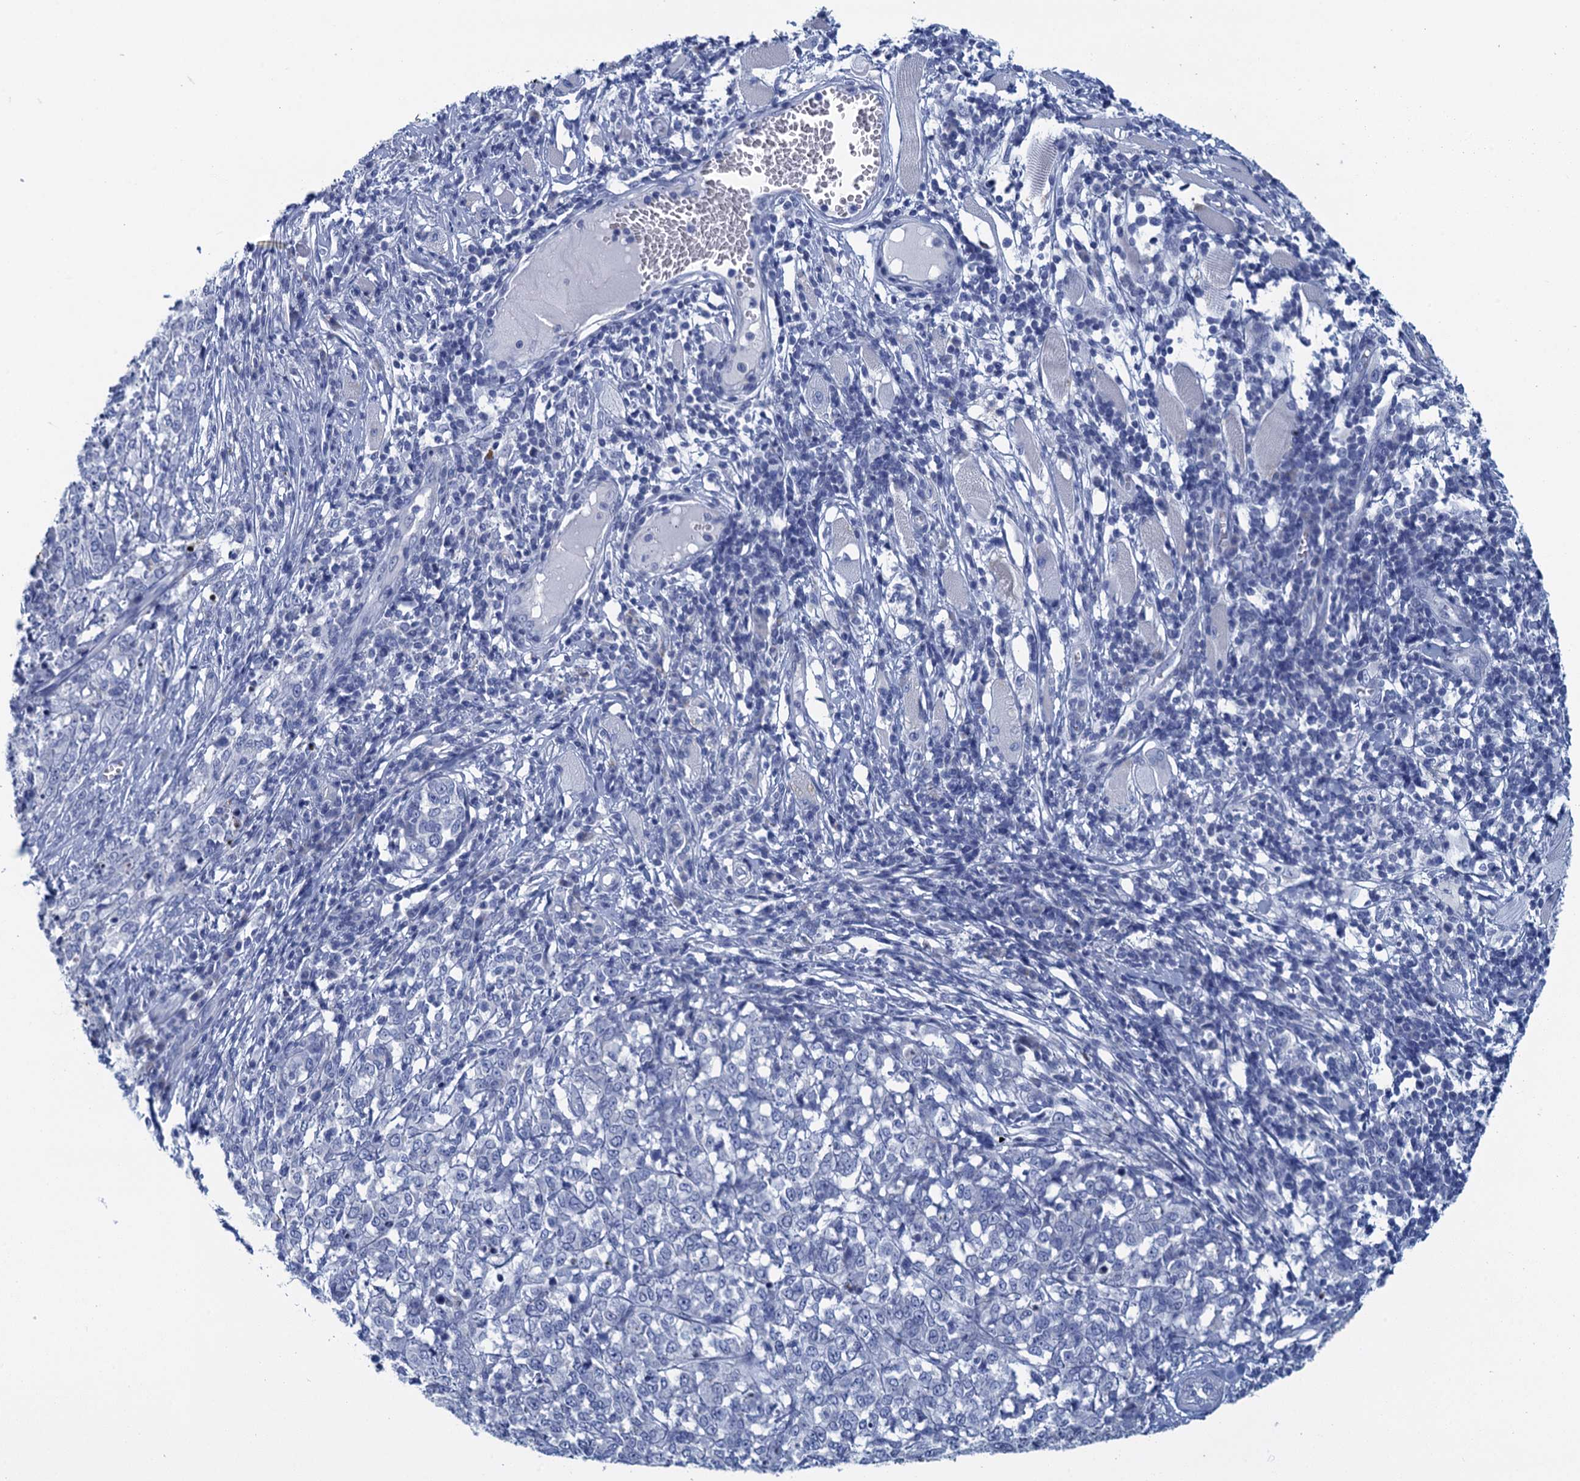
{"staining": {"intensity": "negative", "quantity": "none", "location": "none"}, "tissue": "melanoma", "cell_type": "Tumor cells", "image_type": "cancer", "snomed": [{"axis": "morphology", "description": "Malignant melanoma, NOS"}, {"axis": "topography", "description": "Skin"}], "caption": "Malignant melanoma stained for a protein using immunohistochemistry shows no expression tumor cells.", "gene": "SCEL", "patient": {"sex": "female", "age": 72}}